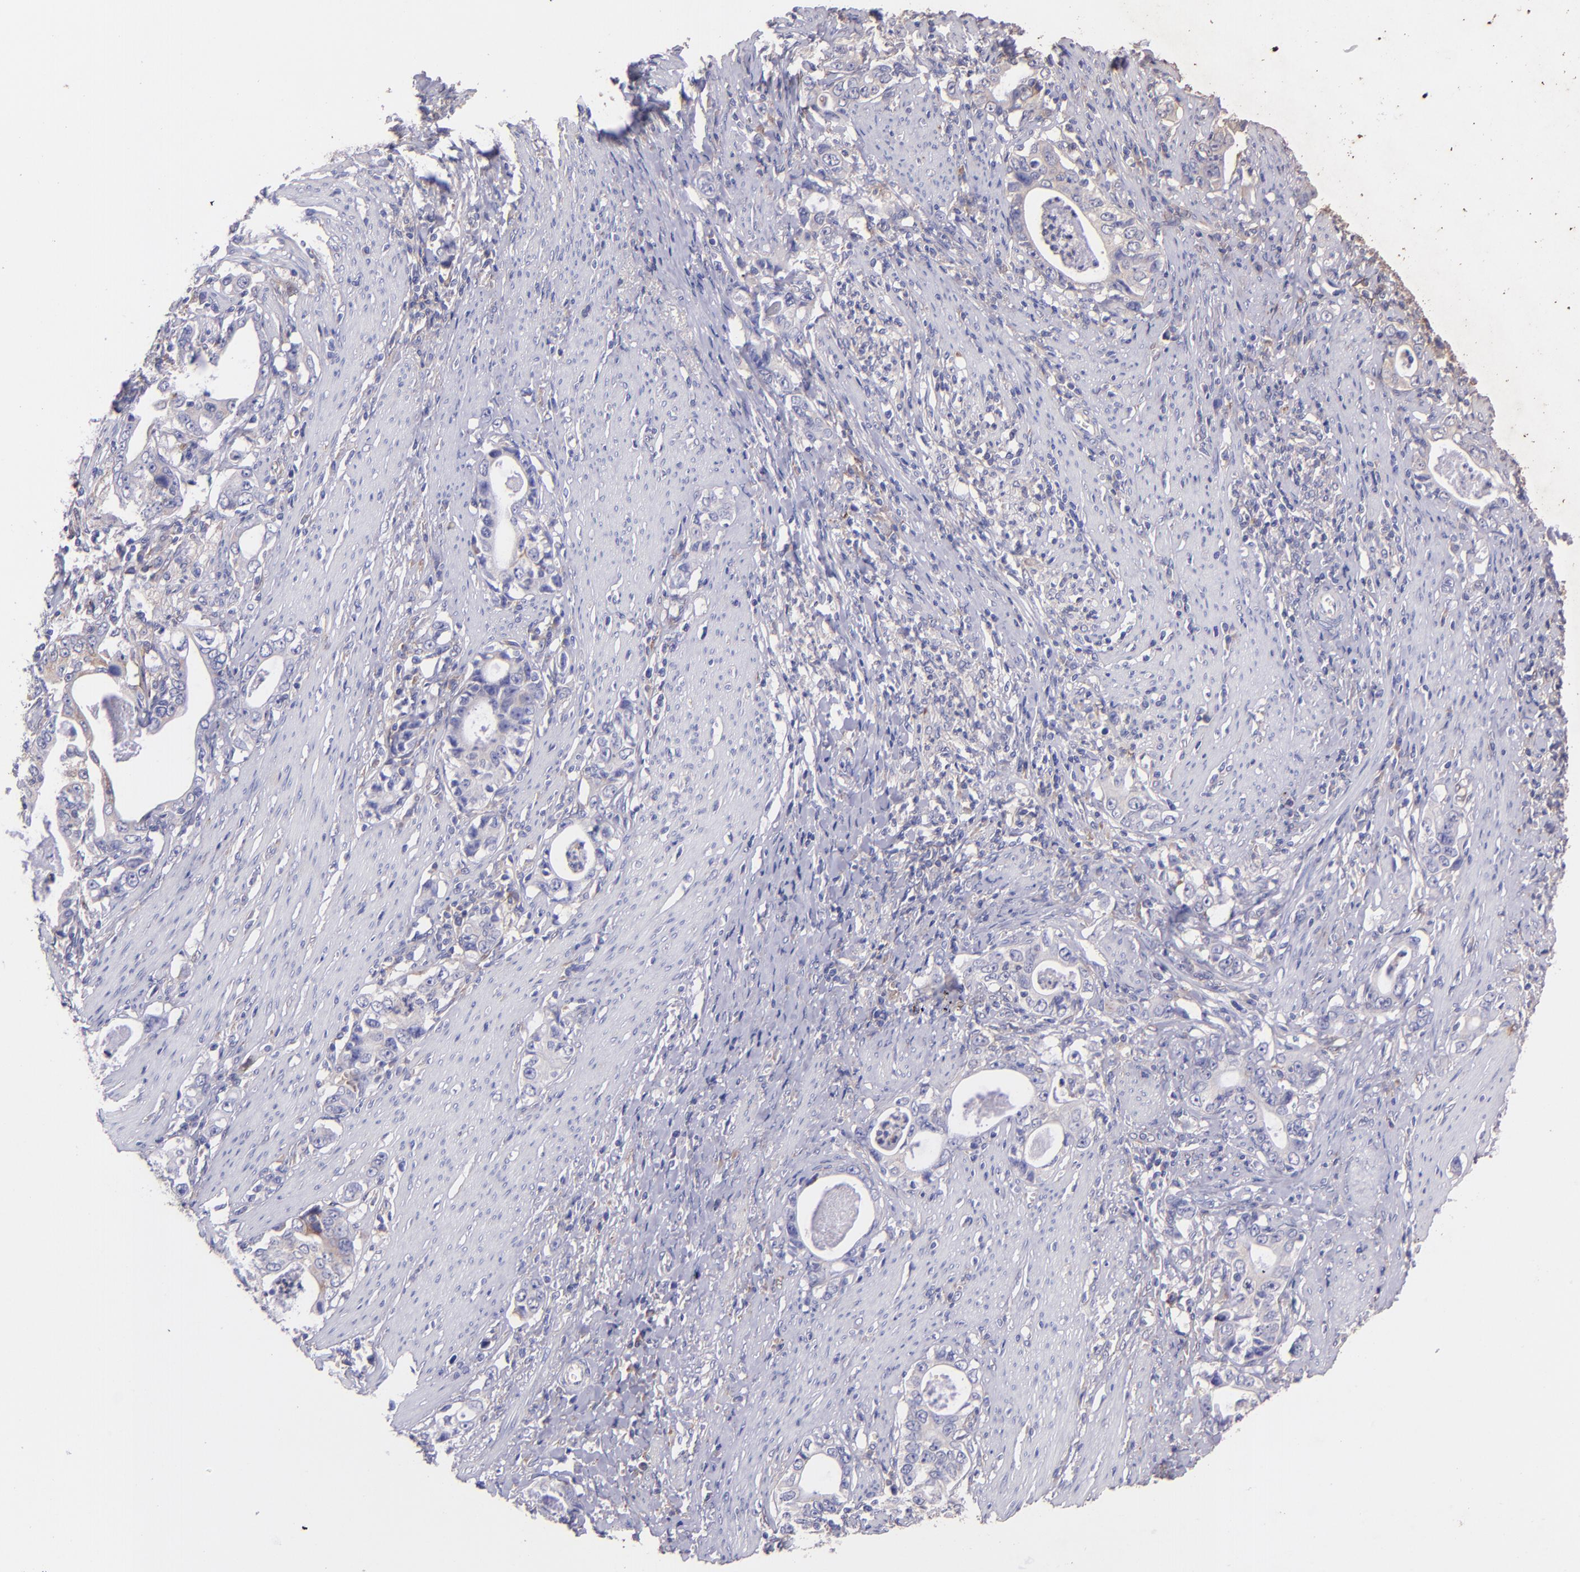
{"staining": {"intensity": "weak", "quantity": "25%-75%", "location": "cytoplasmic/membranous"}, "tissue": "stomach cancer", "cell_type": "Tumor cells", "image_type": "cancer", "snomed": [{"axis": "morphology", "description": "Adenocarcinoma, NOS"}, {"axis": "topography", "description": "Stomach, lower"}], "caption": "A low amount of weak cytoplasmic/membranous expression is identified in approximately 25%-75% of tumor cells in stomach adenocarcinoma tissue. (DAB IHC, brown staining for protein, blue staining for nuclei).", "gene": "RET", "patient": {"sex": "female", "age": 72}}